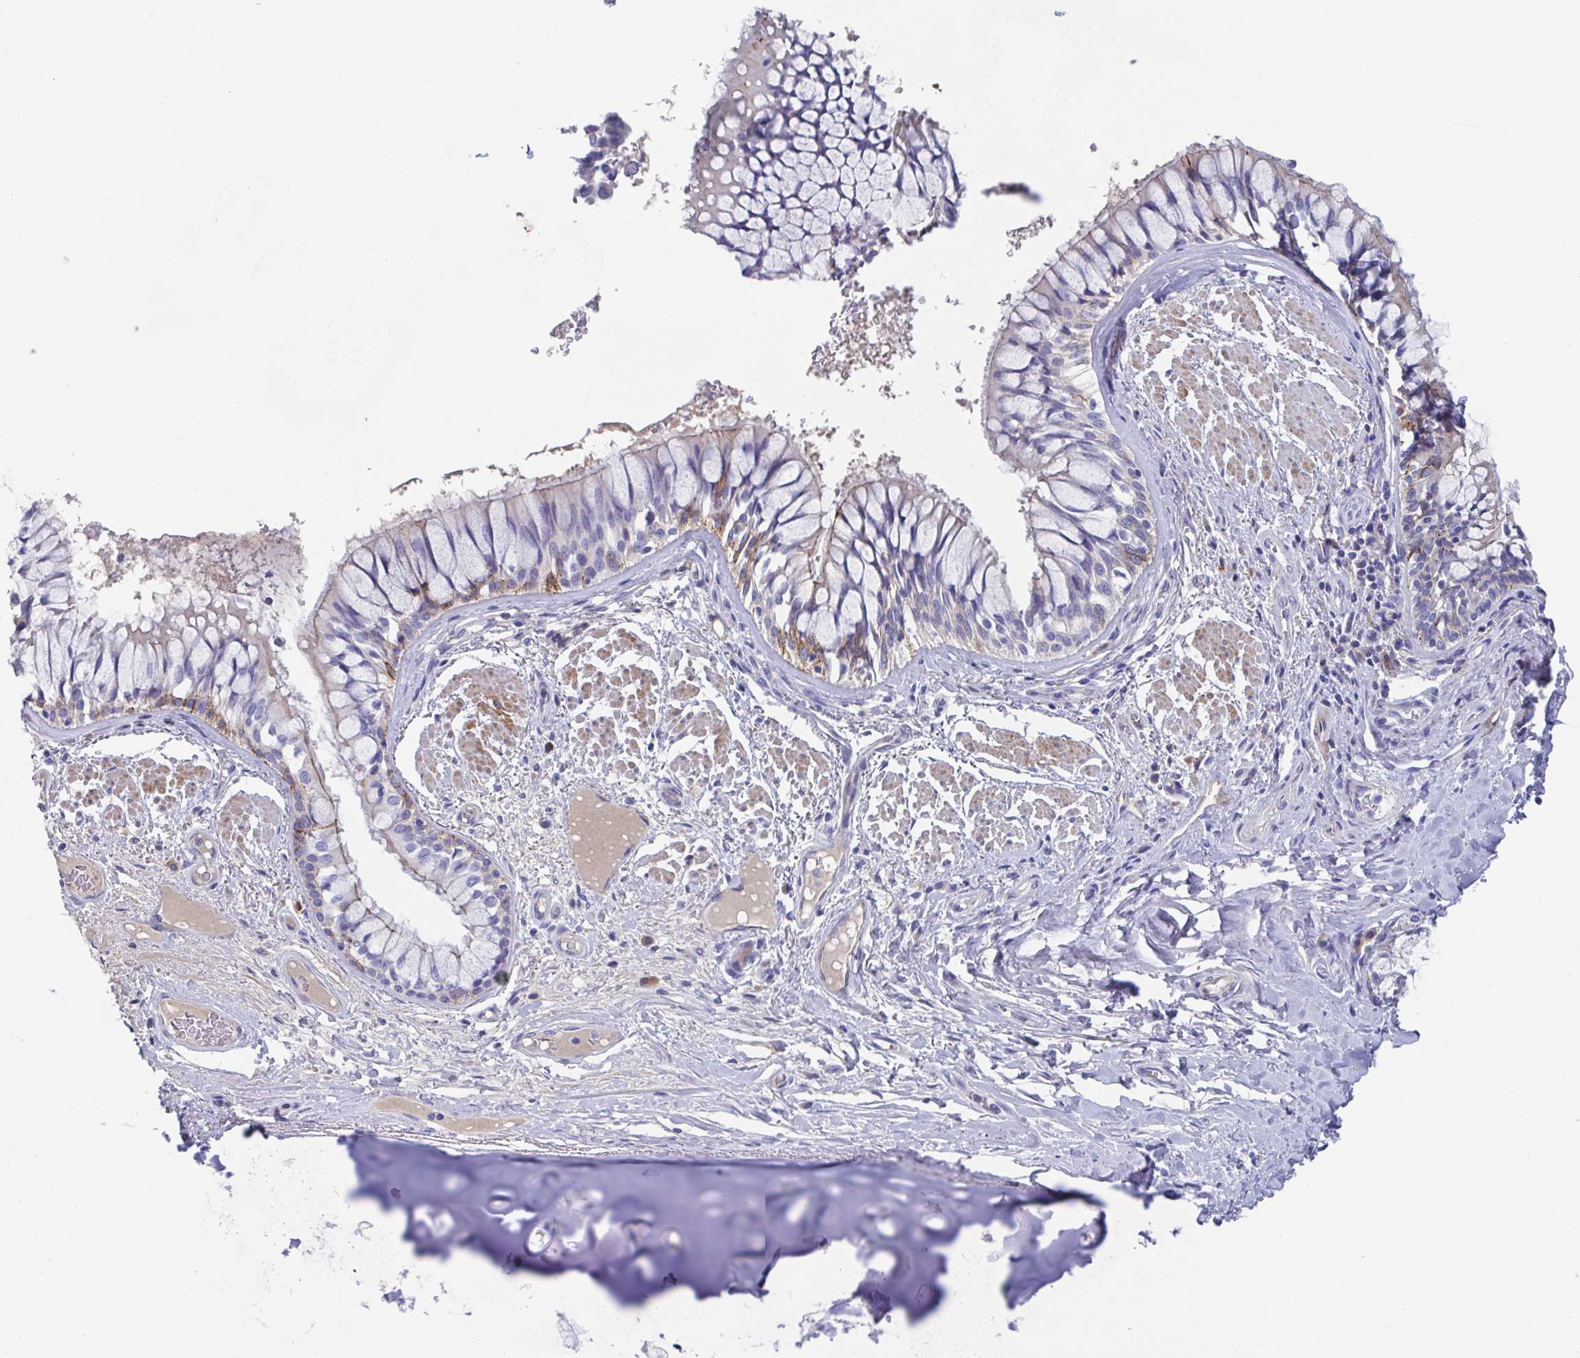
{"staining": {"intensity": "negative", "quantity": "none", "location": "none"}, "tissue": "adipose tissue", "cell_type": "Adipocytes", "image_type": "normal", "snomed": [{"axis": "morphology", "description": "Normal tissue, NOS"}, {"axis": "topography", "description": "Cartilage tissue"}, {"axis": "topography", "description": "Bronchus"}], "caption": "High magnification brightfield microscopy of unremarkable adipose tissue stained with DAB (brown) and counterstained with hematoxylin (blue): adipocytes show no significant staining.", "gene": "CDH2", "patient": {"sex": "male", "age": 64}}